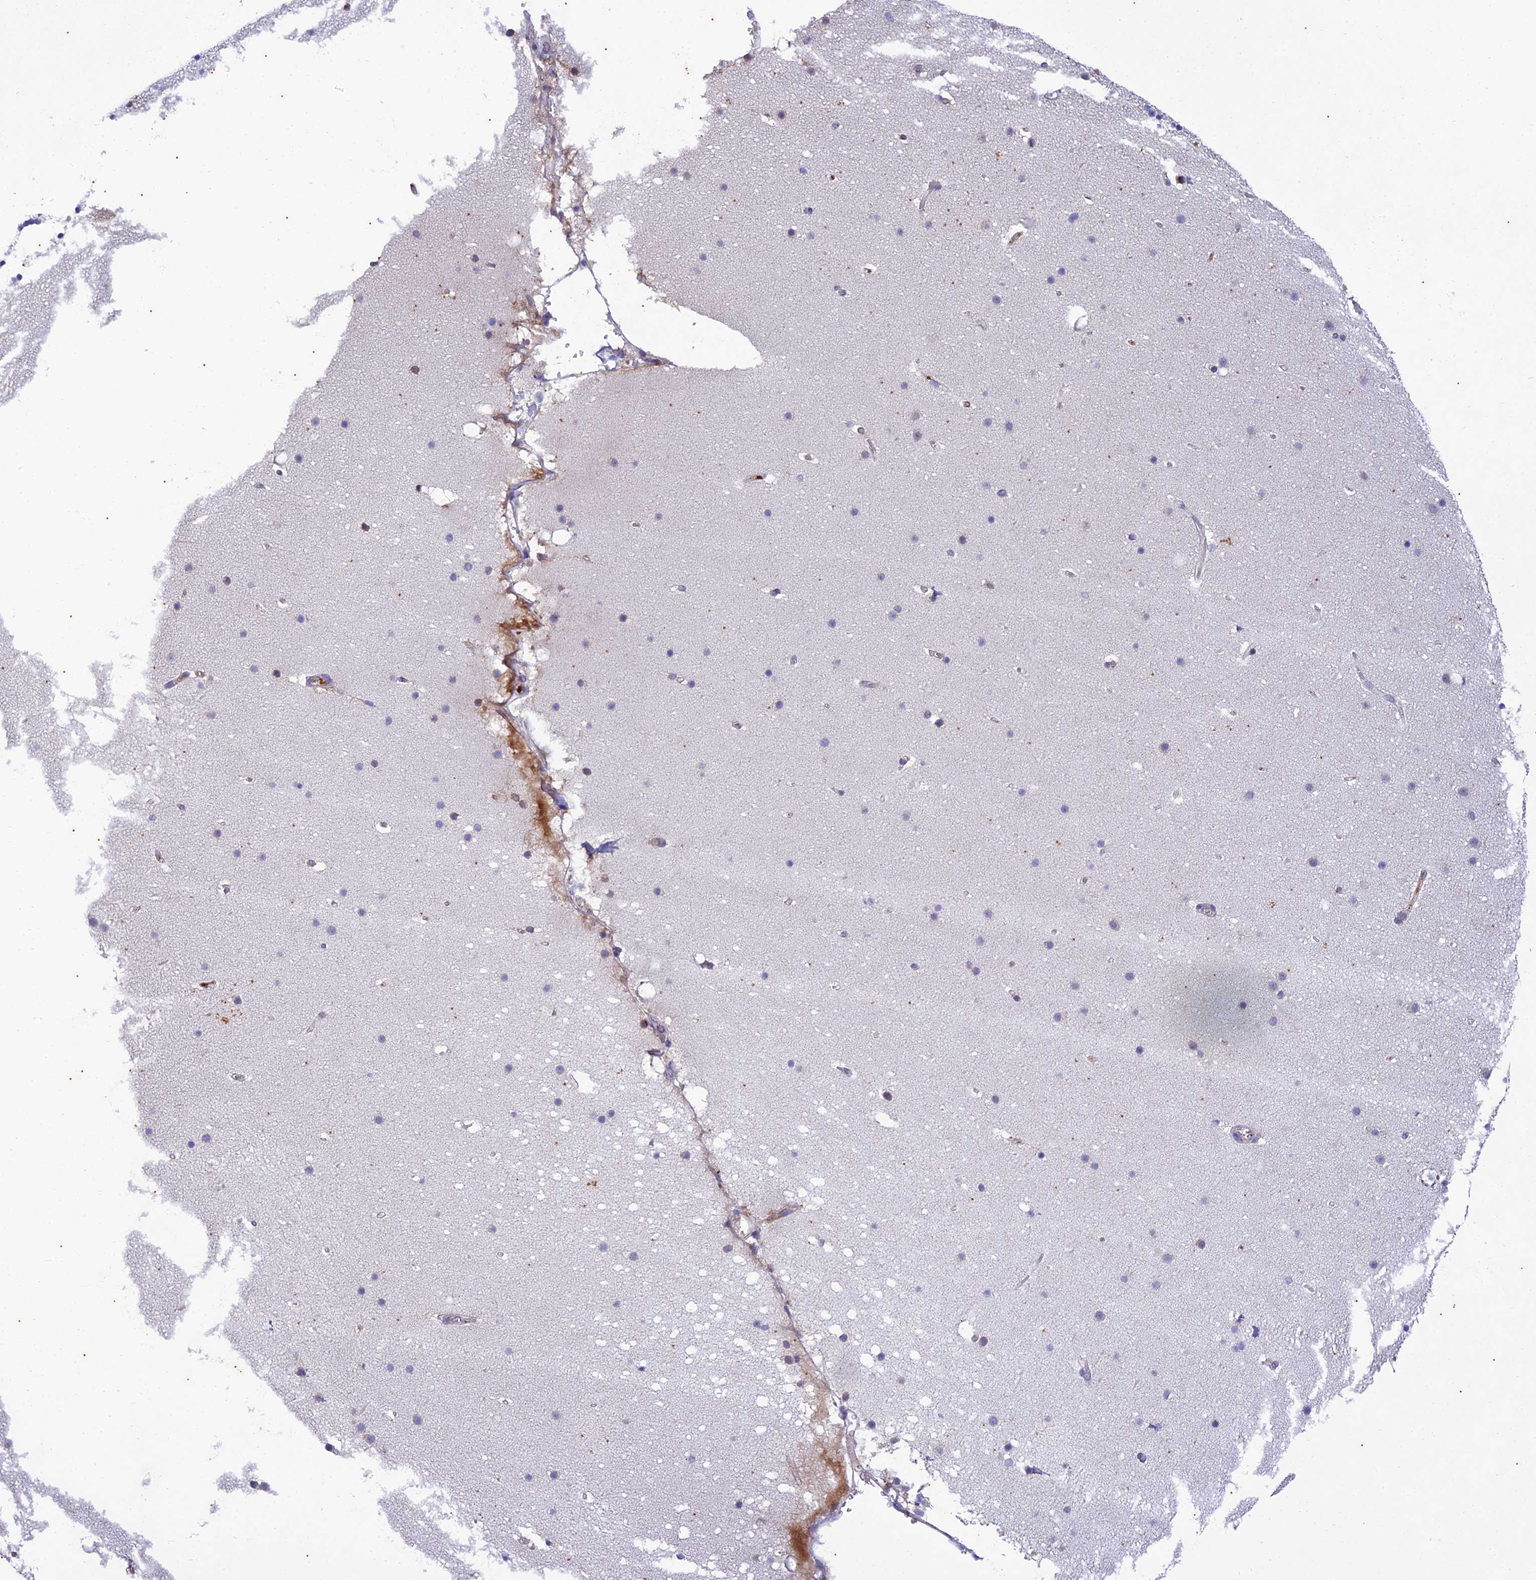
{"staining": {"intensity": "negative", "quantity": "none", "location": "none"}, "tissue": "cerebellum", "cell_type": "Cells in granular layer", "image_type": "normal", "snomed": [{"axis": "morphology", "description": "Normal tissue, NOS"}, {"axis": "topography", "description": "Cerebellum"}], "caption": "Micrograph shows no significant protein staining in cells in granular layer of unremarkable cerebellum. (Stains: DAB IHC with hematoxylin counter stain, Microscopy: brightfield microscopy at high magnification).", "gene": "PIMREG", "patient": {"sex": "male", "age": 57}}